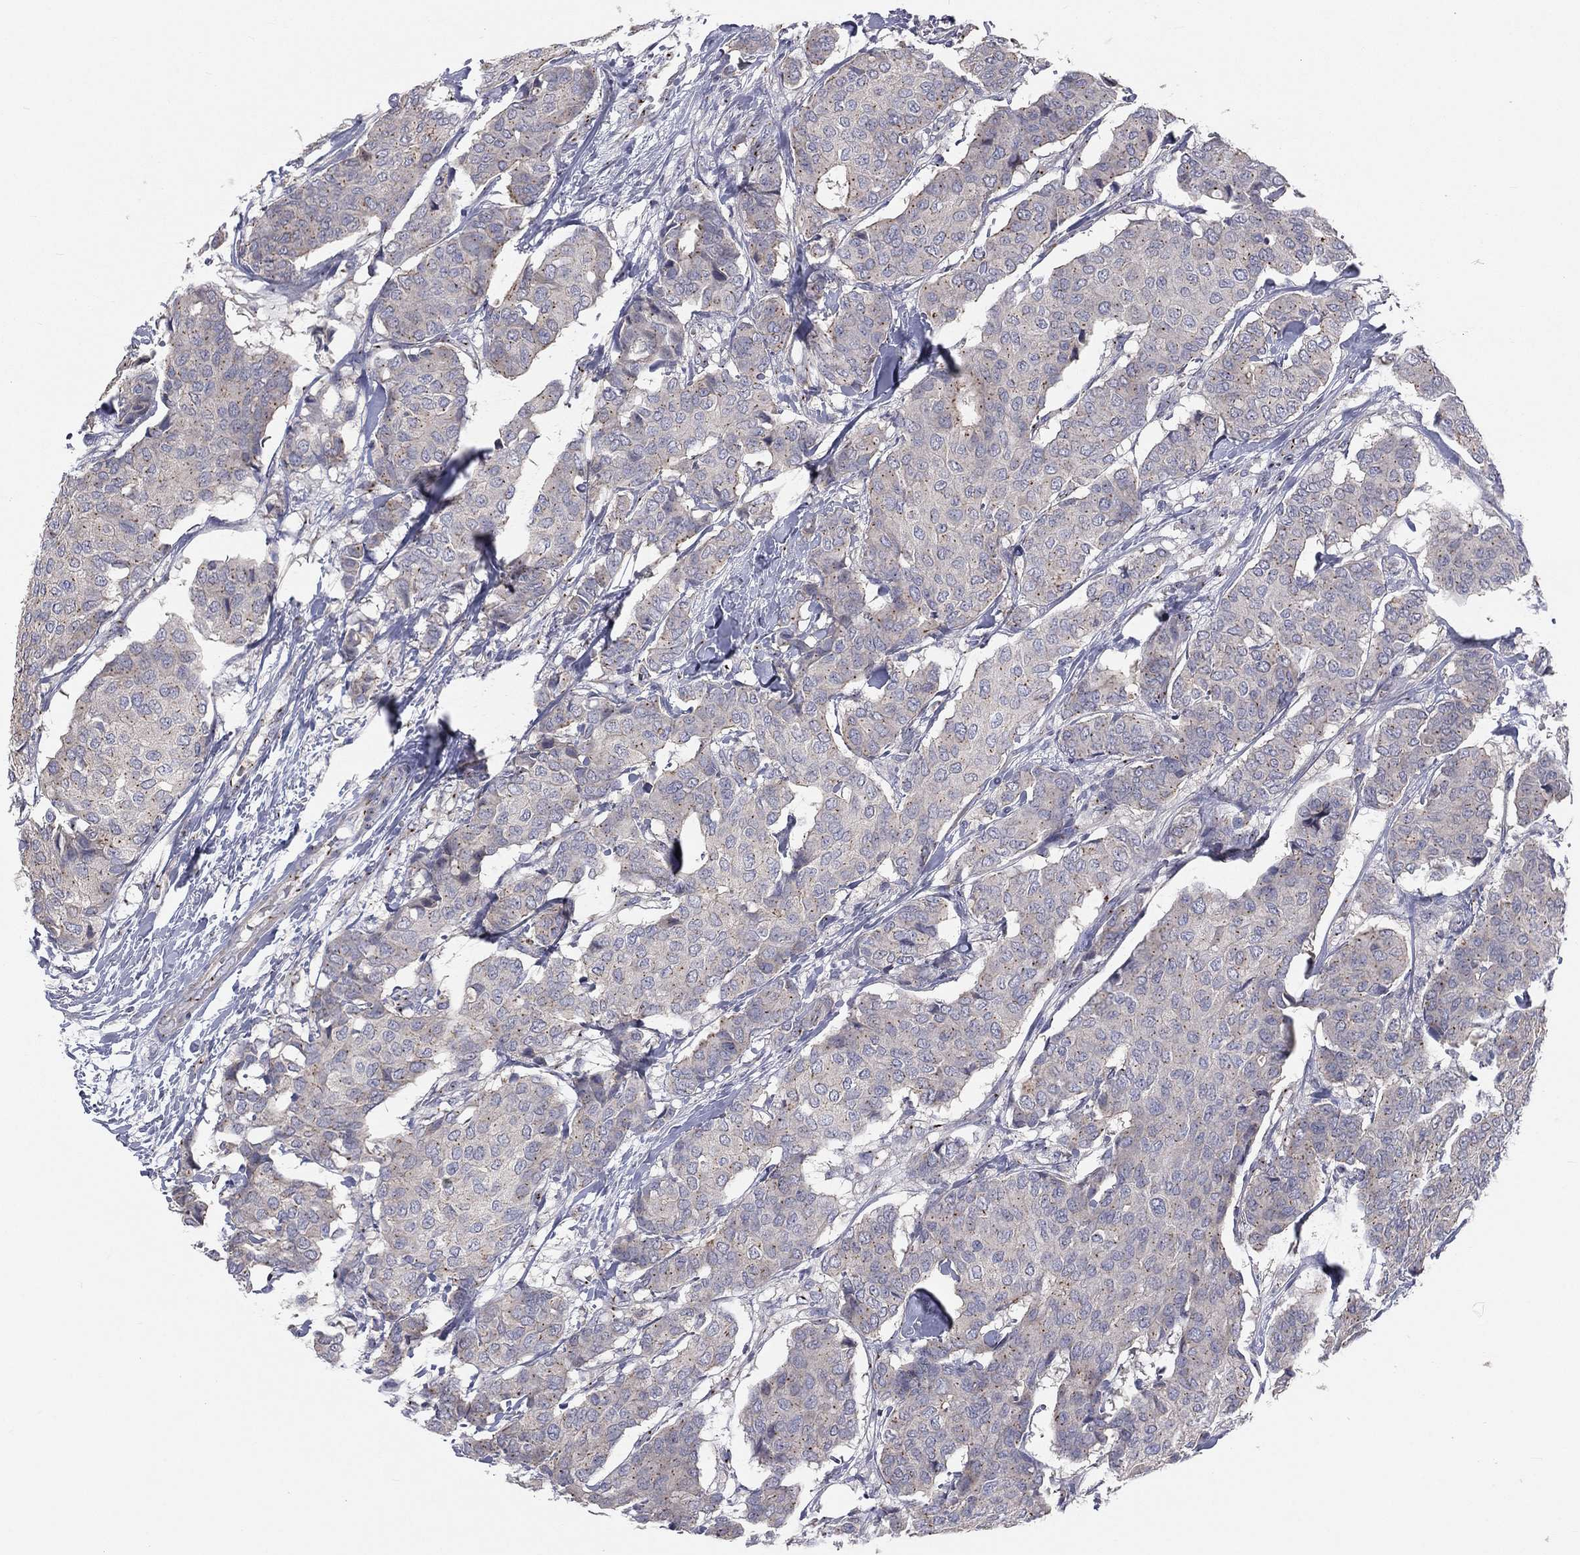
{"staining": {"intensity": "moderate", "quantity": "<25%", "location": "cytoplasmic/membranous"}, "tissue": "breast cancer", "cell_type": "Tumor cells", "image_type": "cancer", "snomed": [{"axis": "morphology", "description": "Duct carcinoma"}, {"axis": "topography", "description": "Breast"}], "caption": "Immunohistochemistry (IHC) staining of breast cancer, which demonstrates low levels of moderate cytoplasmic/membranous expression in about <25% of tumor cells indicating moderate cytoplasmic/membranous protein positivity. The staining was performed using DAB (brown) for protein detection and nuclei were counterstained in hematoxylin (blue).", "gene": "CROCC", "patient": {"sex": "female", "age": 75}}